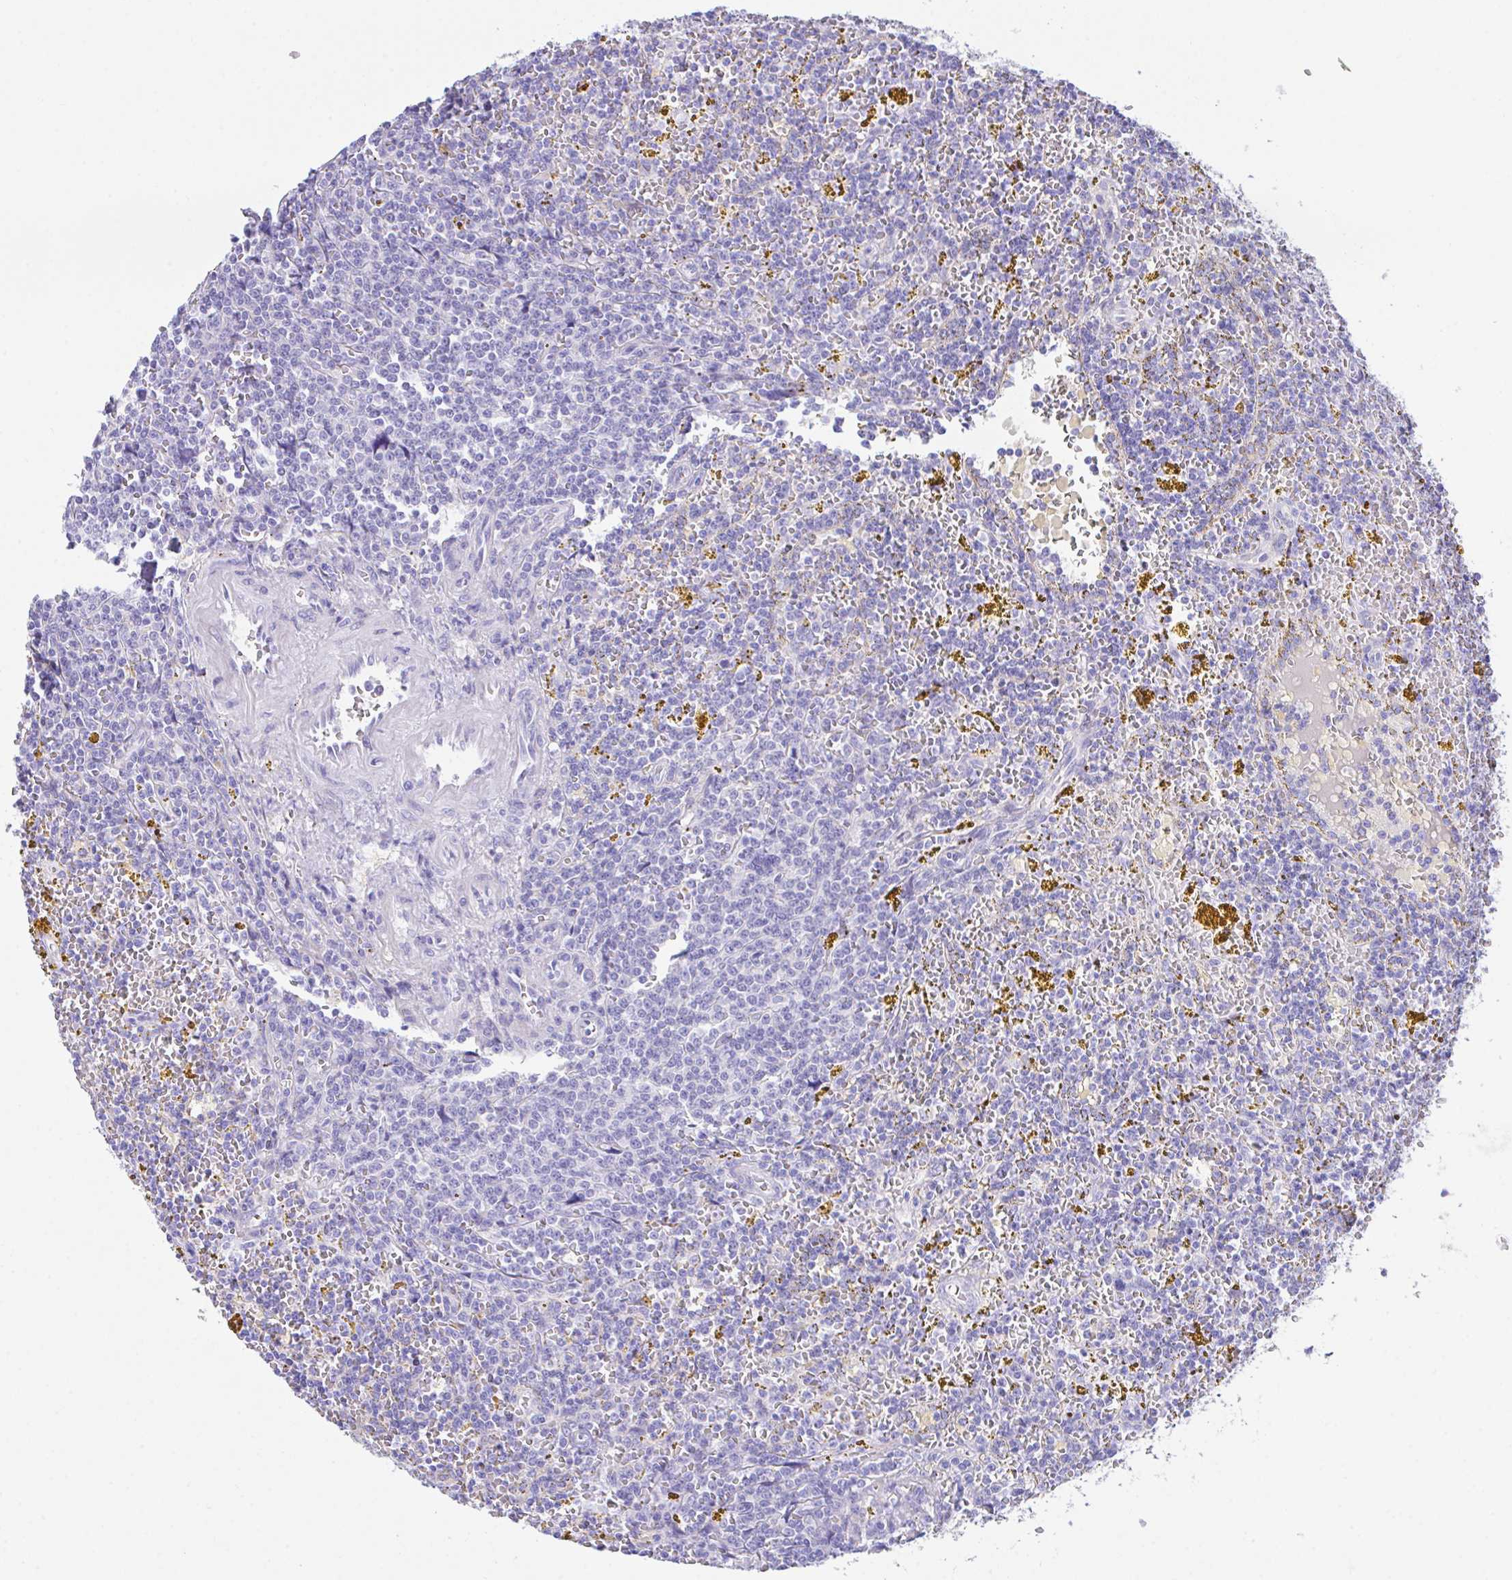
{"staining": {"intensity": "negative", "quantity": "none", "location": "none"}, "tissue": "lymphoma", "cell_type": "Tumor cells", "image_type": "cancer", "snomed": [{"axis": "morphology", "description": "Malignant lymphoma, non-Hodgkin's type, Low grade"}, {"axis": "topography", "description": "Spleen"}, {"axis": "topography", "description": "Lymph node"}], "caption": "High power microscopy photomicrograph of an immunohistochemistry photomicrograph of low-grade malignant lymphoma, non-Hodgkin's type, revealing no significant positivity in tumor cells.", "gene": "SLC16A6", "patient": {"sex": "female", "age": 66}}